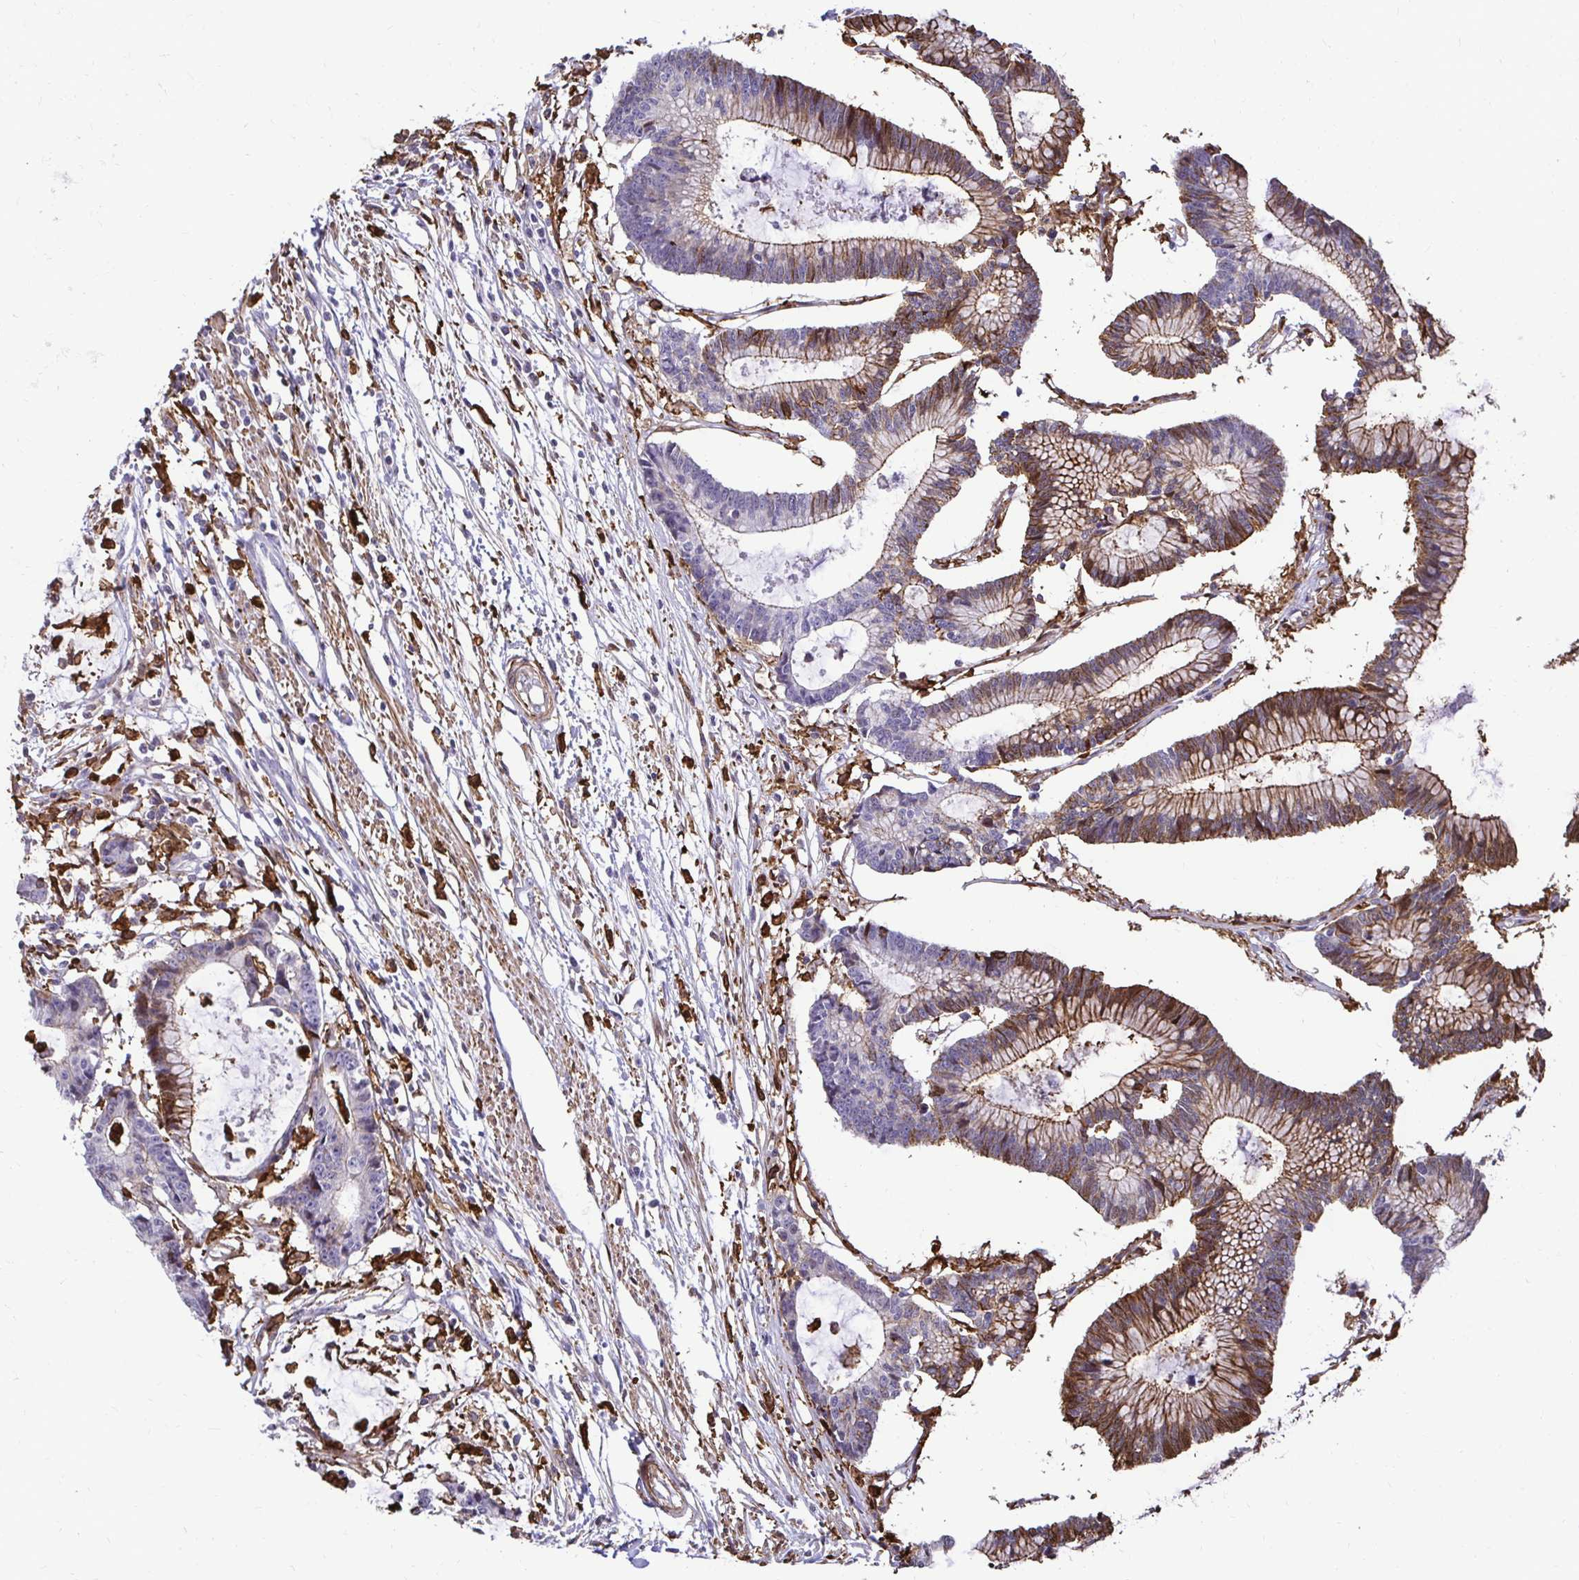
{"staining": {"intensity": "moderate", "quantity": "25%-75%", "location": "cytoplasmic/membranous"}, "tissue": "colorectal cancer", "cell_type": "Tumor cells", "image_type": "cancer", "snomed": [{"axis": "morphology", "description": "Adenocarcinoma, NOS"}, {"axis": "topography", "description": "Colon"}], "caption": "DAB (3,3'-diaminobenzidine) immunohistochemical staining of human adenocarcinoma (colorectal) displays moderate cytoplasmic/membranous protein positivity in about 25%-75% of tumor cells.", "gene": "GSN", "patient": {"sex": "female", "age": 78}}